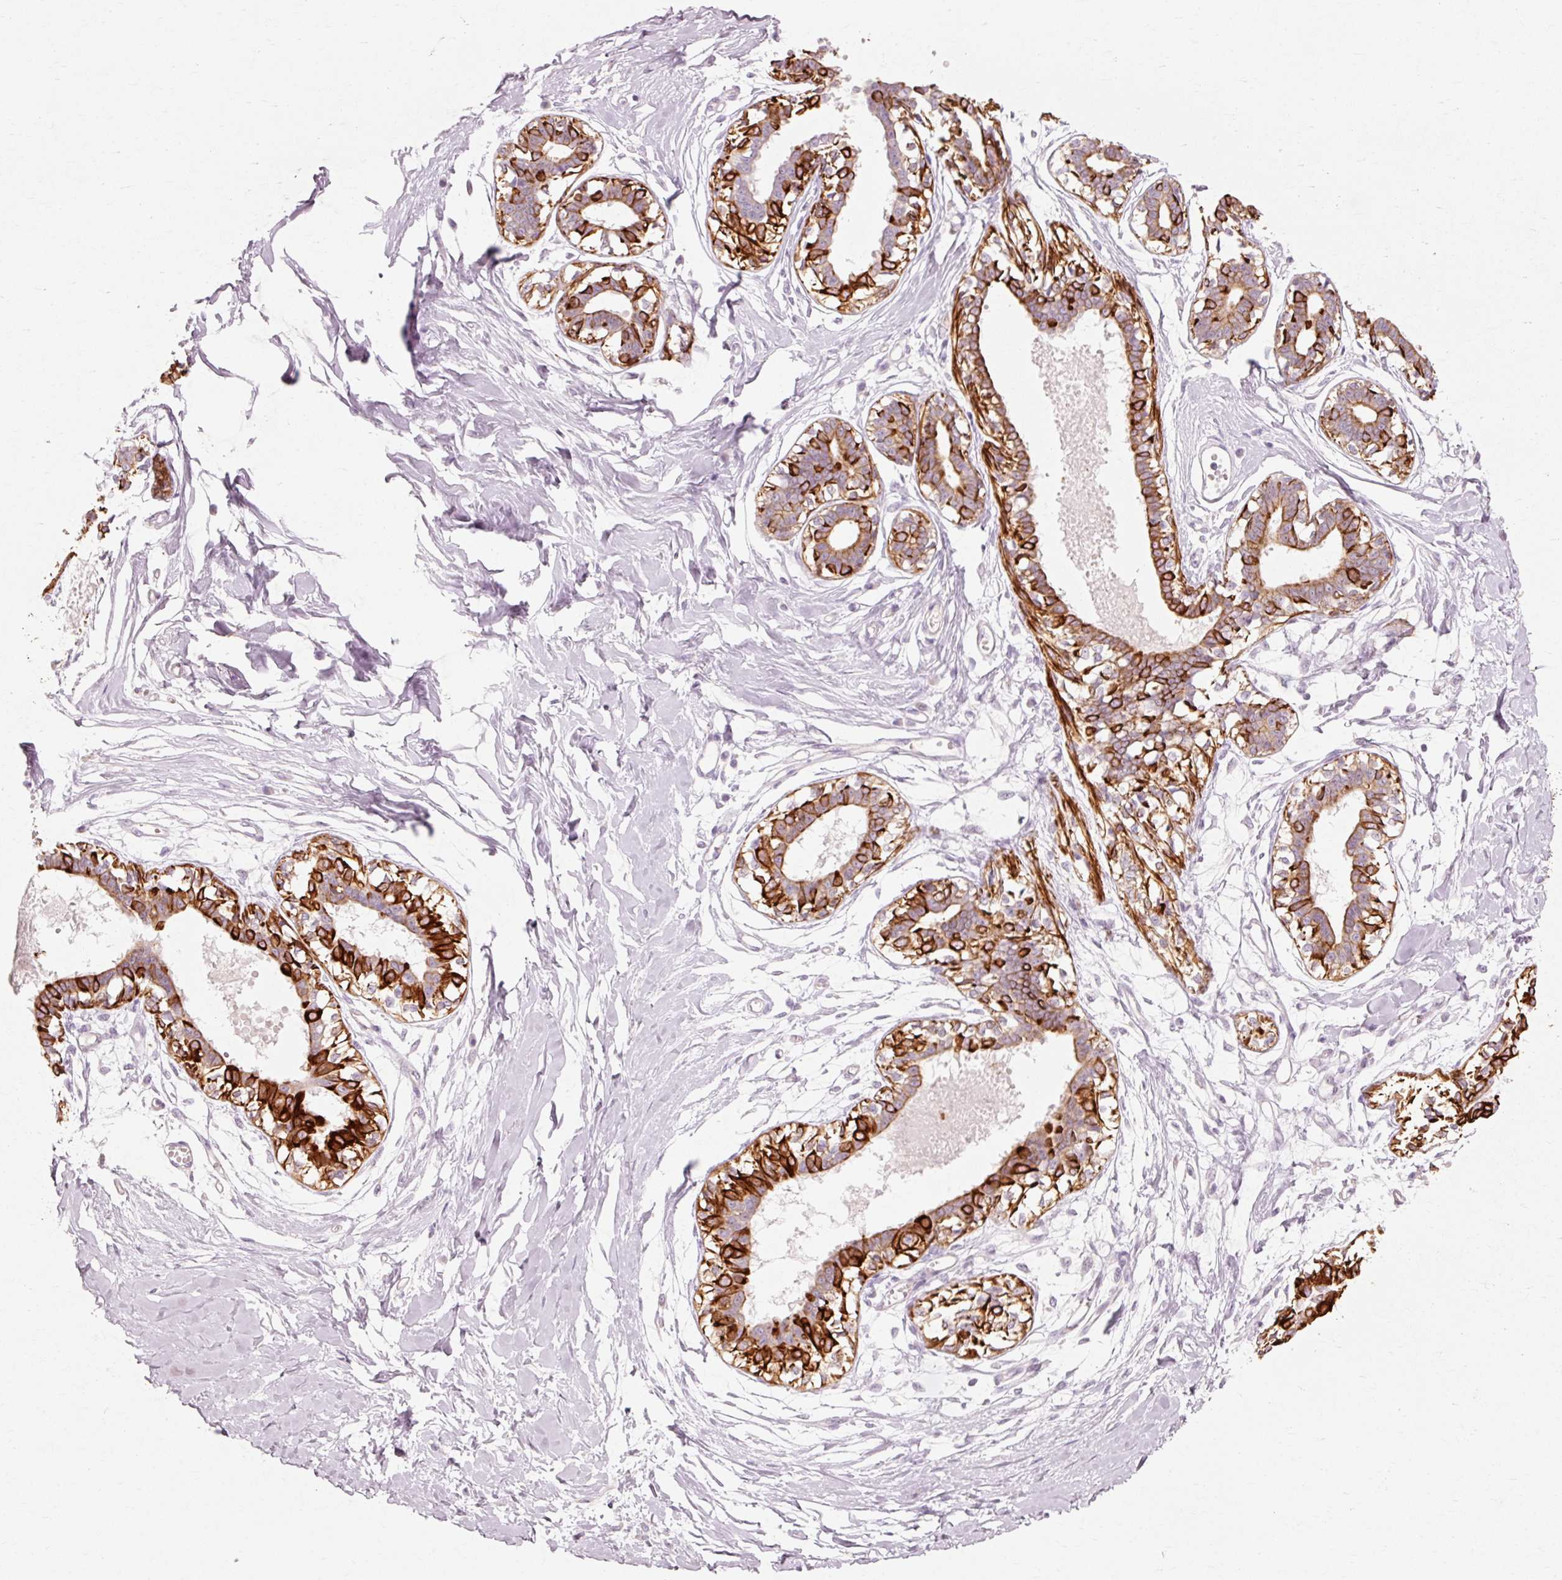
{"staining": {"intensity": "negative", "quantity": "none", "location": "none"}, "tissue": "breast", "cell_type": "Adipocytes", "image_type": "normal", "snomed": [{"axis": "morphology", "description": "Normal tissue, NOS"}, {"axis": "topography", "description": "Breast"}], "caption": "This histopathology image is of unremarkable breast stained with immunohistochemistry to label a protein in brown with the nuclei are counter-stained blue. There is no staining in adipocytes.", "gene": "TRIM73", "patient": {"sex": "female", "age": 45}}